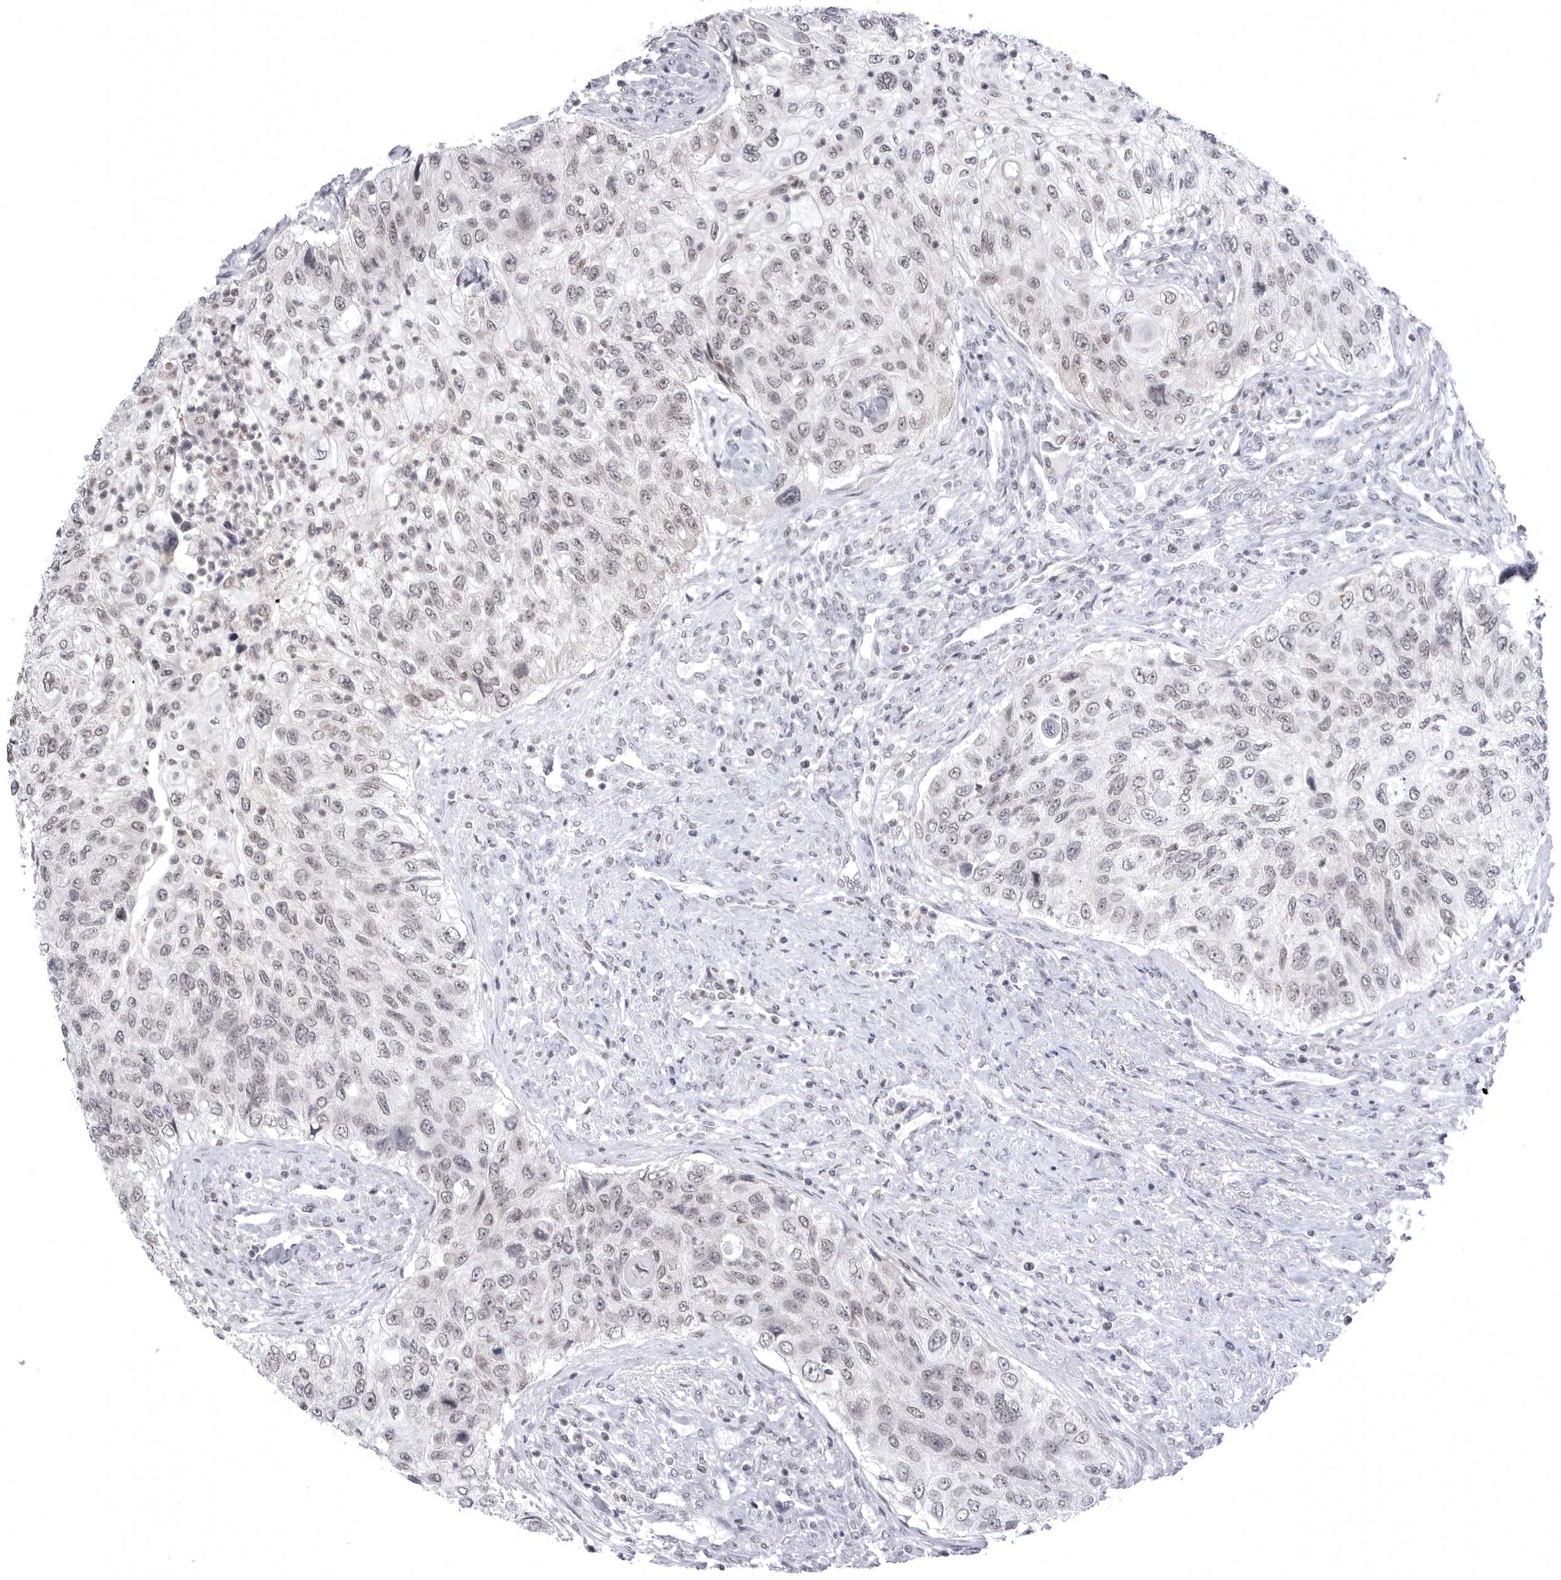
{"staining": {"intensity": "negative", "quantity": "none", "location": "none"}, "tissue": "urothelial cancer", "cell_type": "Tumor cells", "image_type": "cancer", "snomed": [{"axis": "morphology", "description": "Urothelial carcinoma, High grade"}, {"axis": "topography", "description": "Urinary bladder"}], "caption": "Human urothelial cancer stained for a protein using immunohistochemistry reveals no expression in tumor cells.", "gene": "PTK2B", "patient": {"sex": "female", "age": 60}}